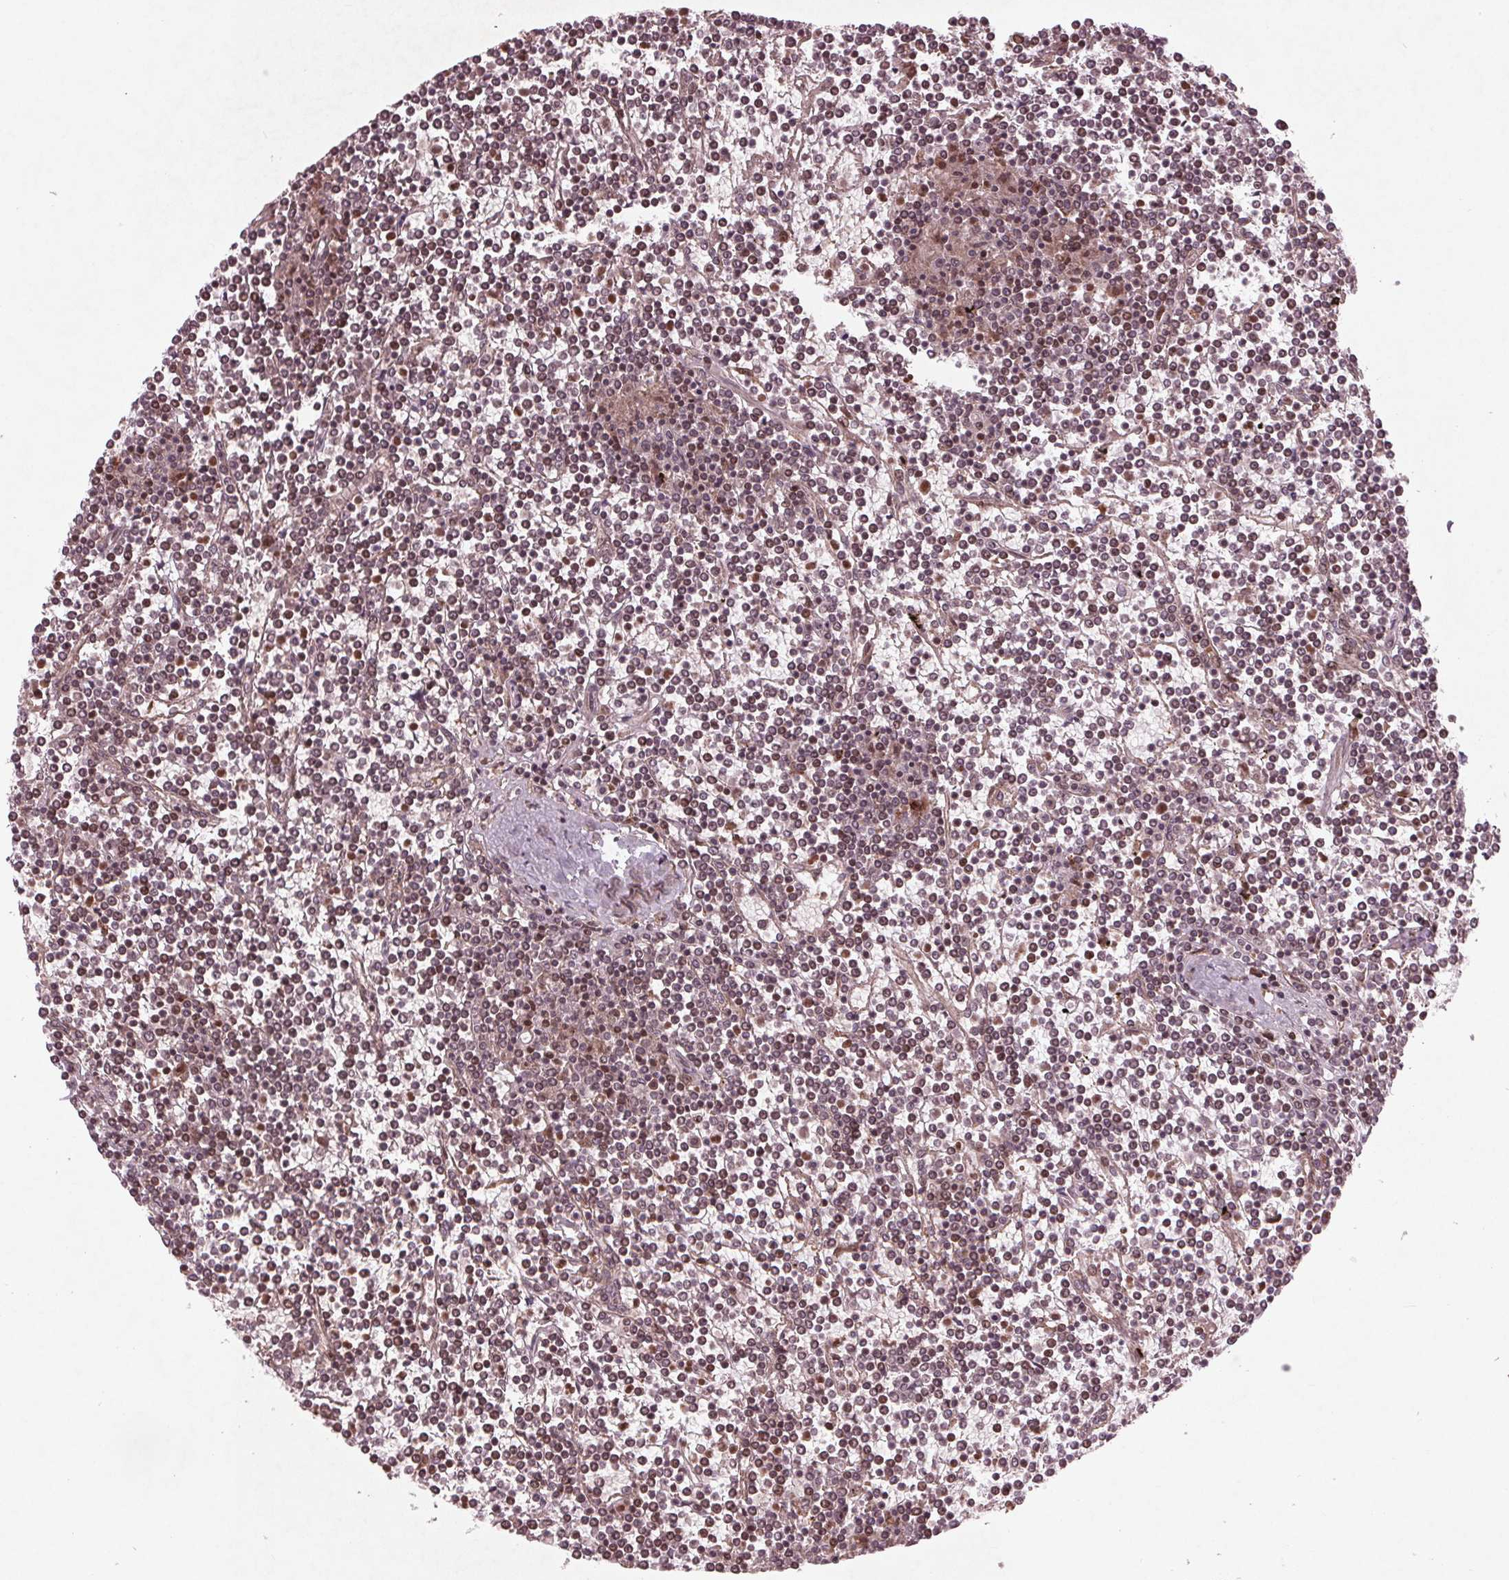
{"staining": {"intensity": "moderate", "quantity": "<25%", "location": "nuclear"}, "tissue": "lymphoma", "cell_type": "Tumor cells", "image_type": "cancer", "snomed": [{"axis": "morphology", "description": "Malignant lymphoma, non-Hodgkin's type, Low grade"}, {"axis": "topography", "description": "Spleen"}], "caption": "Approximately <25% of tumor cells in malignant lymphoma, non-Hodgkin's type (low-grade) show moderate nuclear protein staining as visualized by brown immunohistochemical staining.", "gene": "CDKL4", "patient": {"sex": "female", "age": 19}}